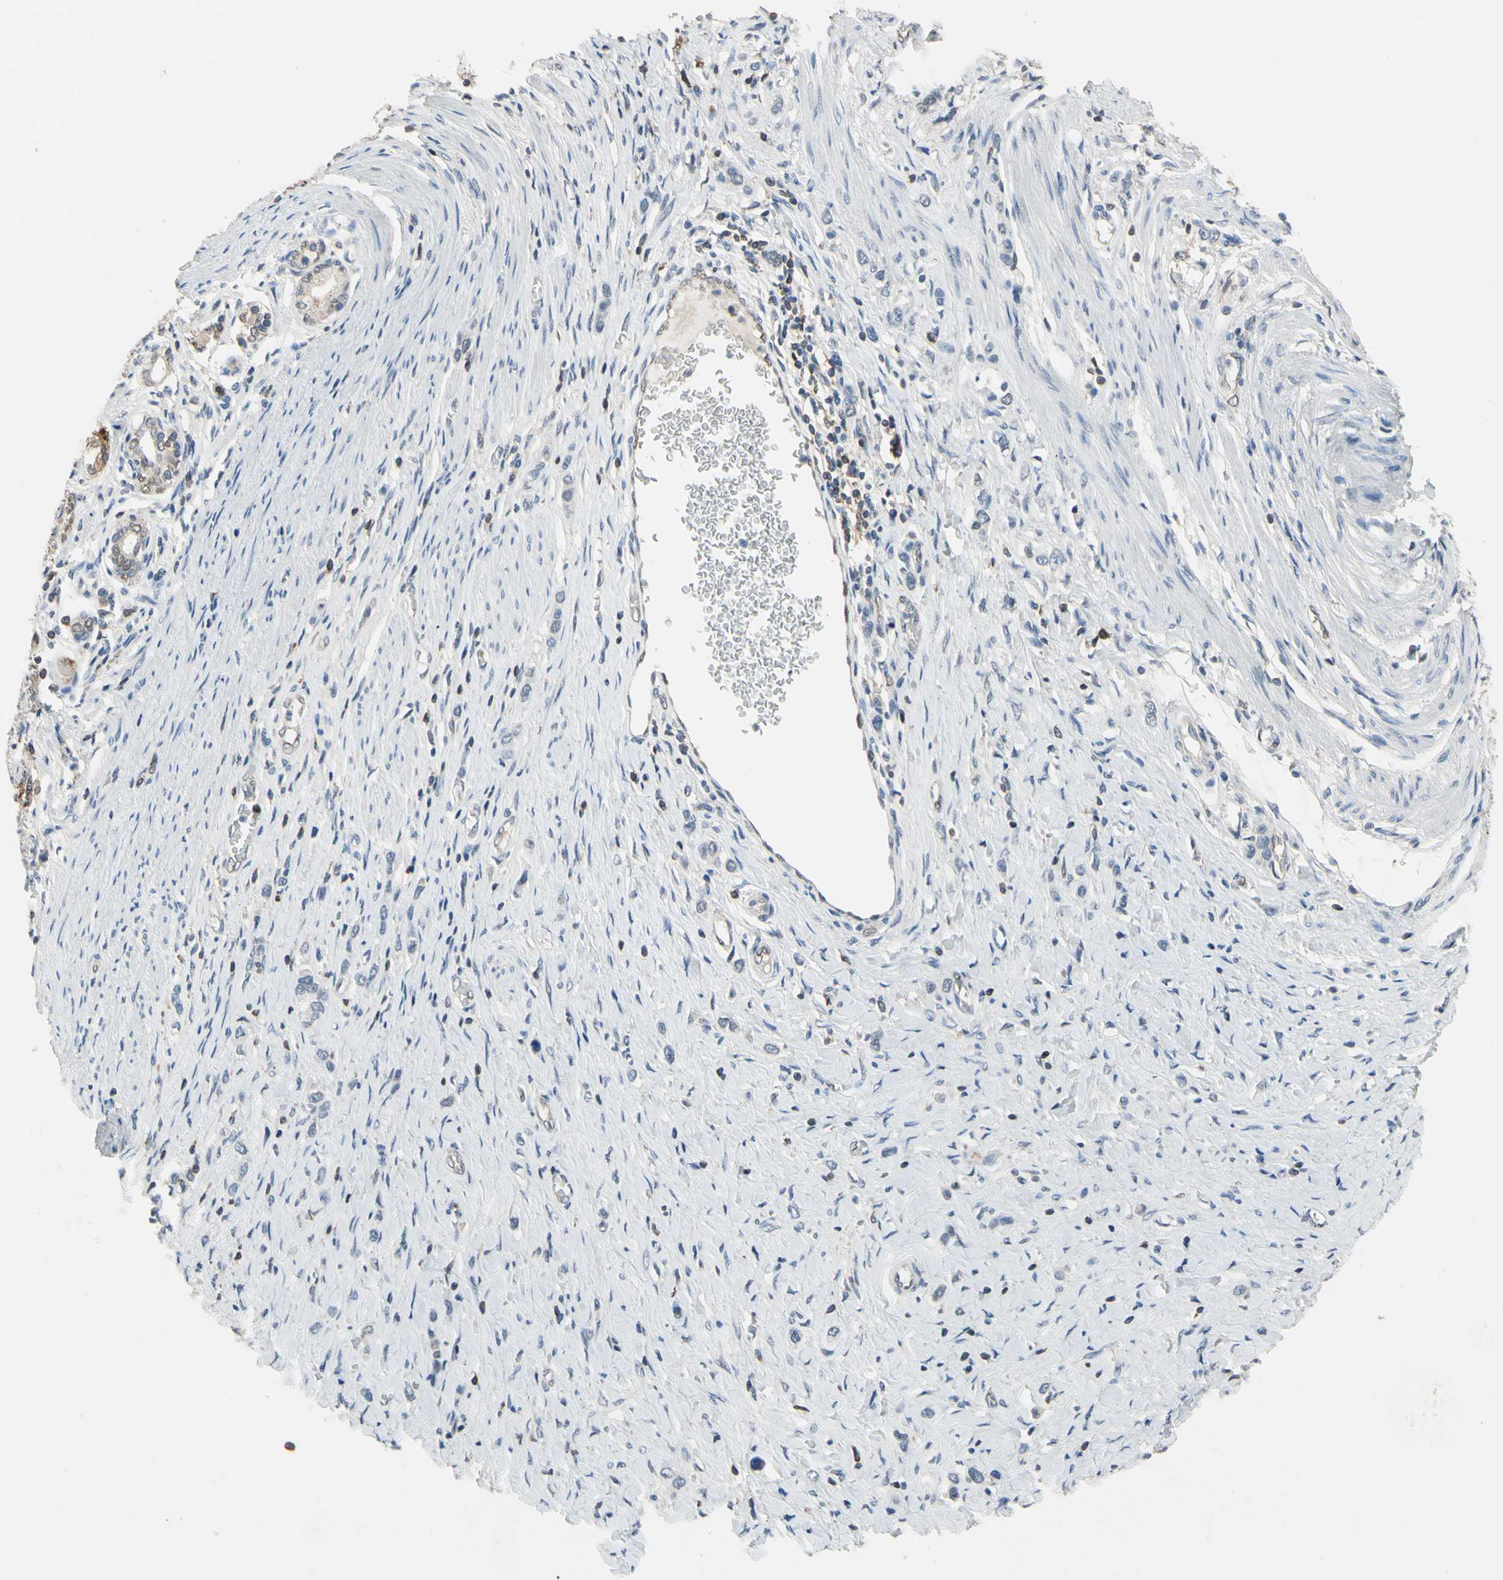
{"staining": {"intensity": "negative", "quantity": "none", "location": "none"}, "tissue": "stomach cancer", "cell_type": "Tumor cells", "image_type": "cancer", "snomed": [{"axis": "morphology", "description": "Normal tissue, NOS"}, {"axis": "morphology", "description": "Adenocarcinoma, NOS"}, {"axis": "topography", "description": "Stomach, upper"}, {"axis": "topography", "description": "Stomach"}], "caption": "Immunohistochemistry (IHC) of human adenocarcinoma (stomach) reveals no expression in tumor cells.", "gene": "NFATC2", "patient": {"sex": "female", "age": 65}}